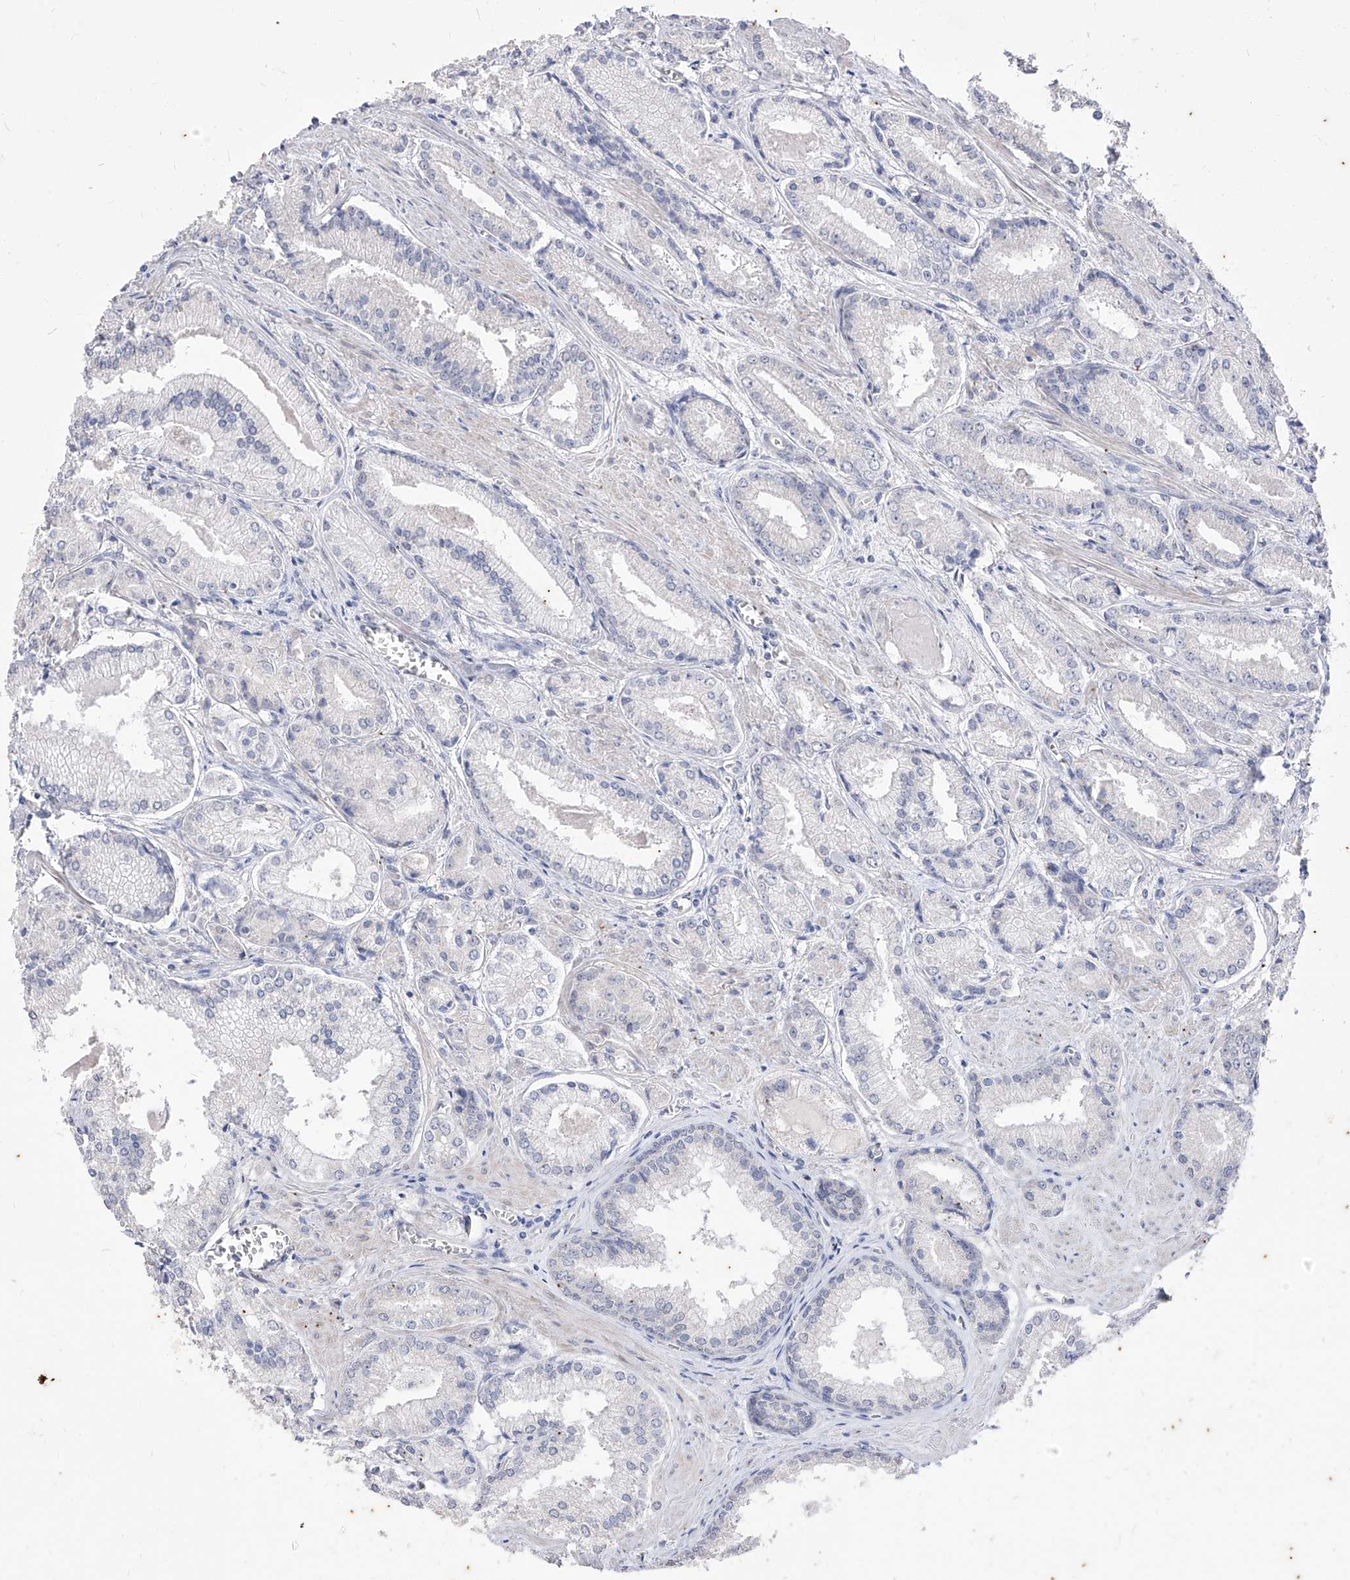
{"staining": {"intensity": "negative", "quantity": "none", "location": "none"}, "tissue": "prostate cancer", "cell_type": "Tumor cells", "image_type": "cancer", "snomed": [{"axis": "morphology", "description": "Adenocarcinoma, Low grade"}, {"axis": "topography", "description": "Prostate"}], "caption": "IHC of prostate low-grade adenocarcinoma exhibits no positivity in tumor cells.", "gene": "PHF20L1", "patient": {"sex": "male", "age": 54}}